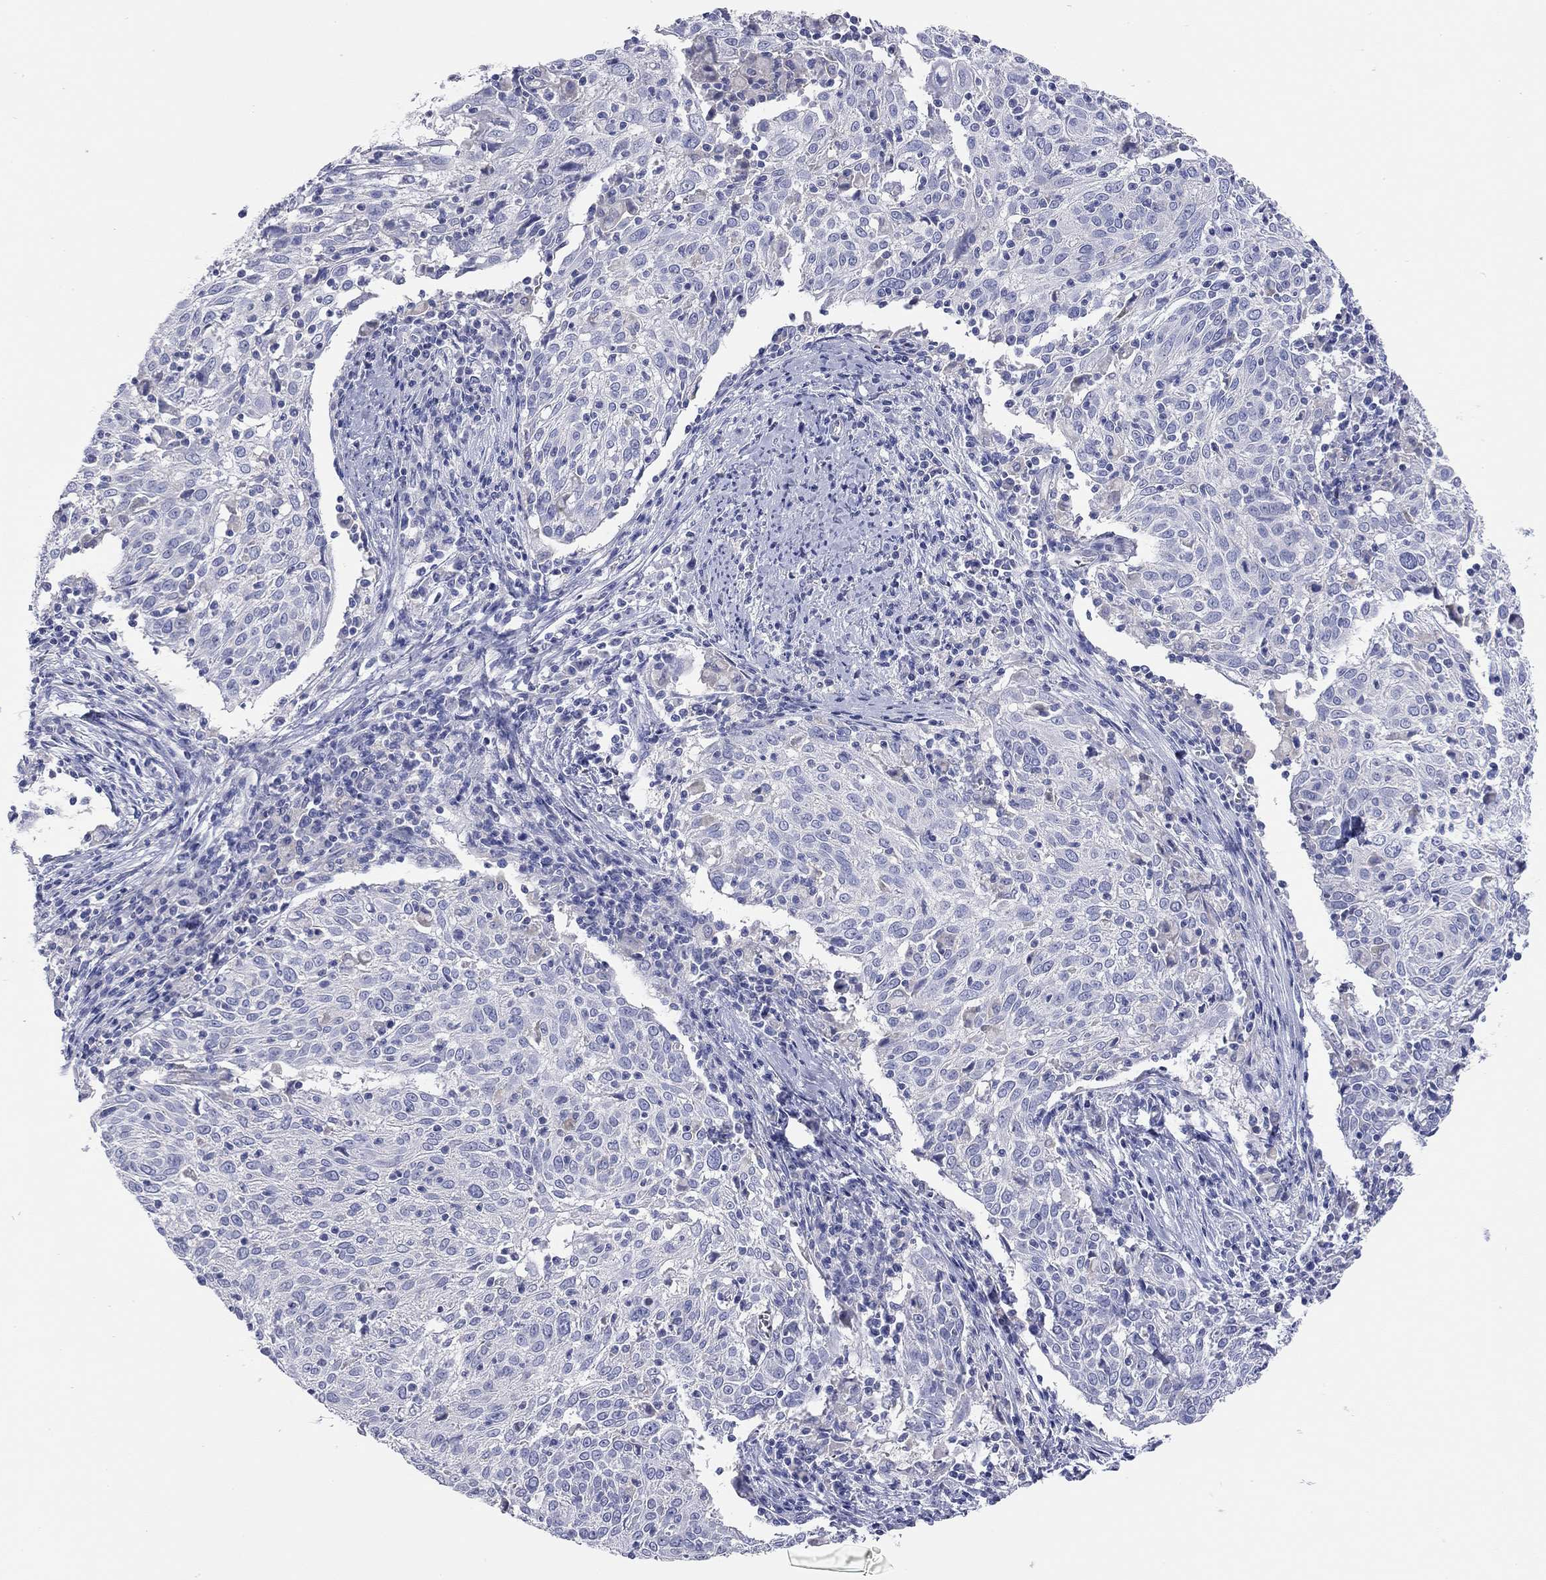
{"staining": {"intensity": "negative", "quantity": "none", "location": "none"}, "tissue": "cervical cancer", "cell_type": "Tumor cells", "image_type": "cancer", "snomed": [{"axis": "morphology", "description": "Squamous cell carcinoma, NOS"}, {"axis": "topography", "description": "Cervix"}], "caption": "Immunohistochemical staining of cervical cancer shows no significant staining in tumor cells.", "gene": "TMEM221", "patient": {"sex": "female", "age": 39}}